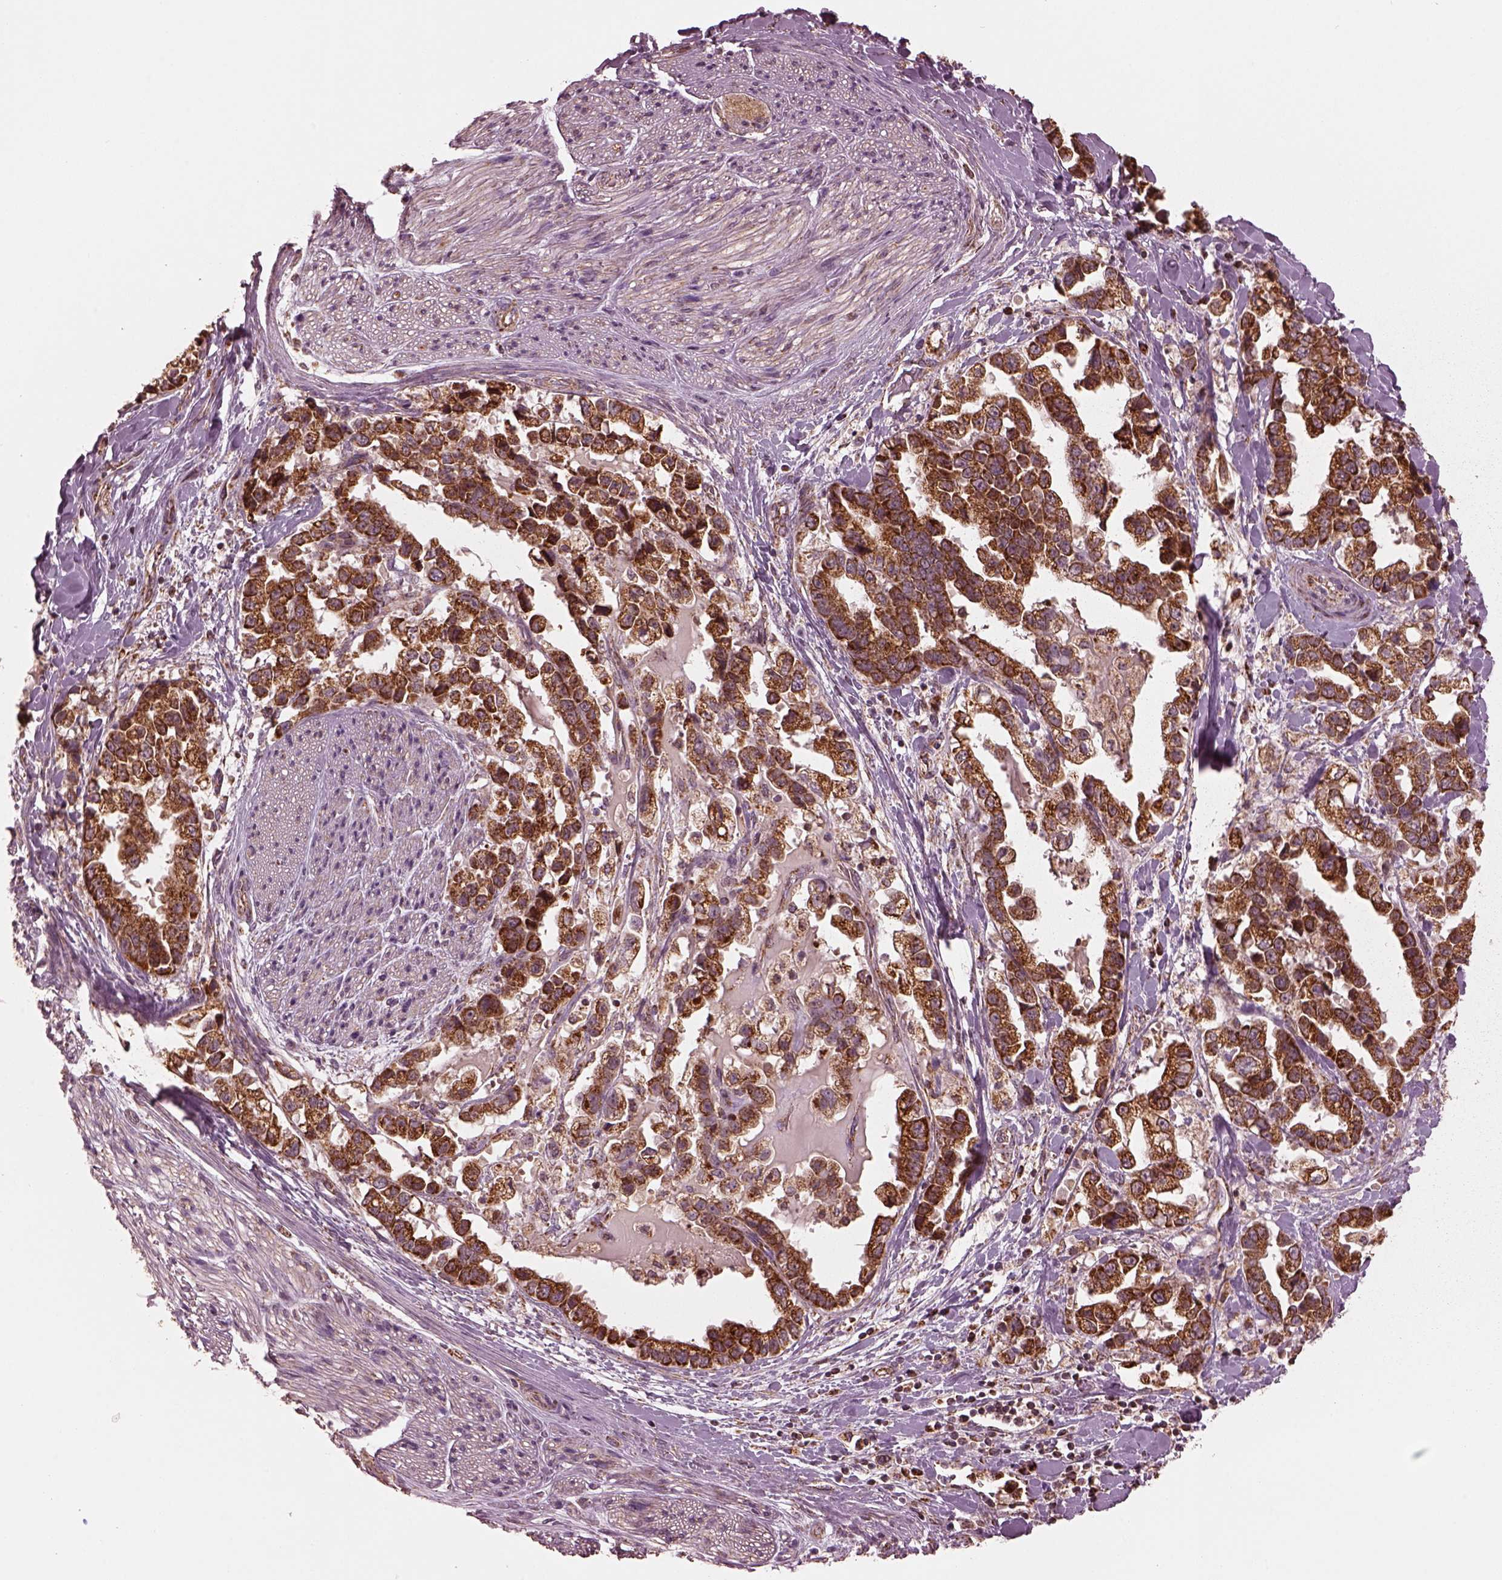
{"staining": {"intensity": "strong", "quantity": ">75%", "location": "cytoplasmic/membranous"}, "tissue": "stomach cancer", "cell_type": "Tumor cells", "image_type": "cancer", "snomed": [{"axis": "morphology", "description": "Adenocarcinoma, NOS"}, {"axis": "topography", "description": "Stomach"}], "caption": "This is a micrograph of immunohistochemistry (IHC) staining of stomach adenocarcinoma, which shows strong expression in the cytoplasmic/membranous of tumor cells.", "gene": "NDUFB10", "patient": {"sex": "male", "age": 59}}